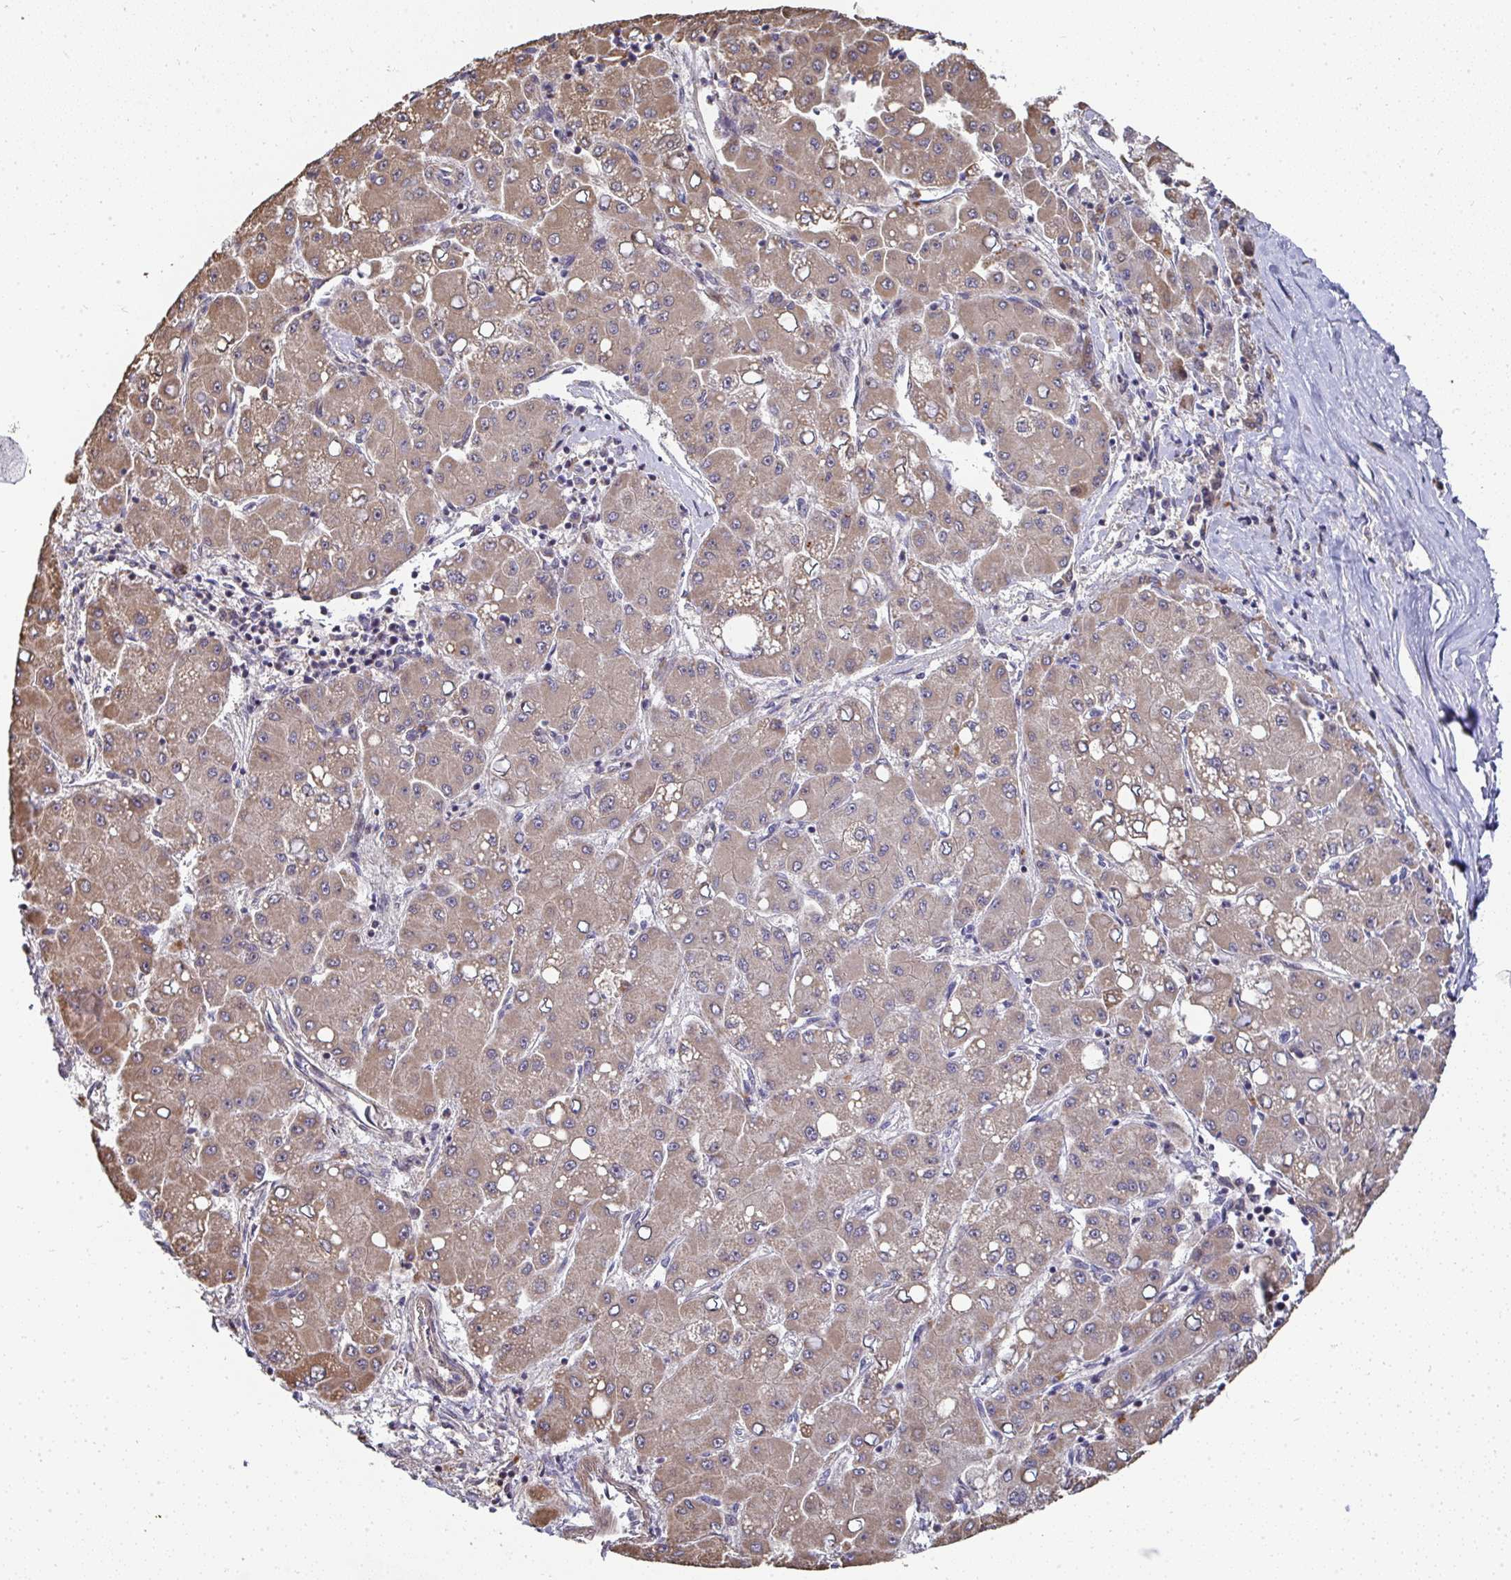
{"staining": {"intensity": "moderate", "quantity": ">75%", "location": "cytoplasmic/membranous"}, "tissue": "liver cancer", "cell_type": "Tumor cells", "image_type": "cancer", "snomed": [{"axis": "morphology", "description": "Carcinoma, Hepatocellular, NOS"}, {"axis": "topography", "description": "Liver"}], "caption": "Hepatocellular carcinoma (liver) stained with DAB (3,3'-diaminobenzidine) immunohistochemistry displays medium levels of moderate cytoplasmic/membranous expression in about >75% of tumor cells.", "gene": "AGTPBP1", "patient": {"sex": "male", "age": 40}}